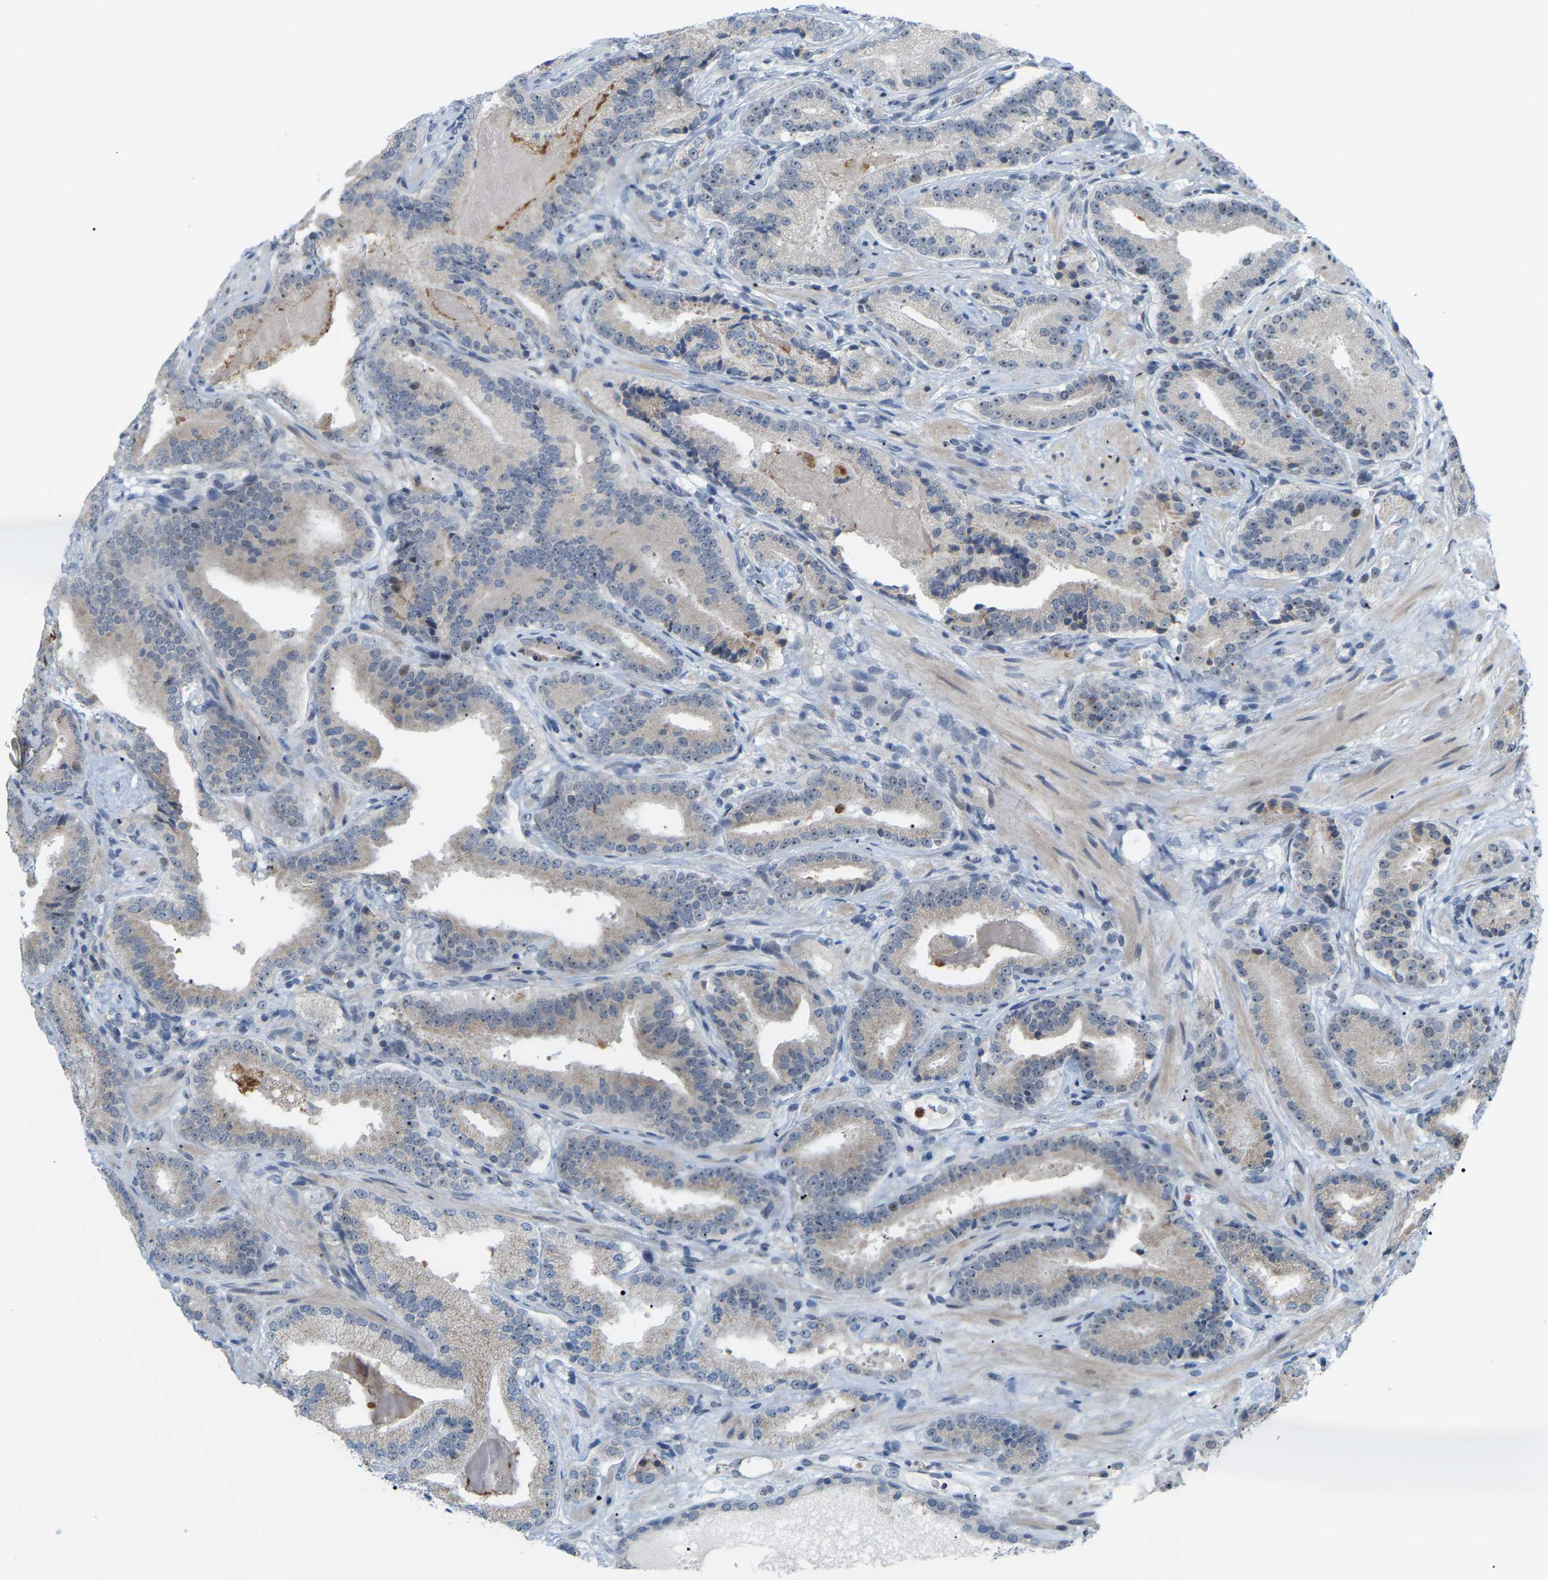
{"staining": {"intensity": "negative", "quantity": "none", "location": "none"}, "tissue": "prostate cancer", "cell_type": "Tumor cells", "image_type": "cancer", "snomed": [{"axis": "morphology", "description": "Adenocarcinoma, Low grade"}, {"axis": "topography", "description": "Prostate"}], "caption": "Prostate cancer stained for a protein using immunohistochemistry (IHC) reveals no expression tumor cells.", "gene": "CROT", "patient": {"sex": "male", "age": 51}}